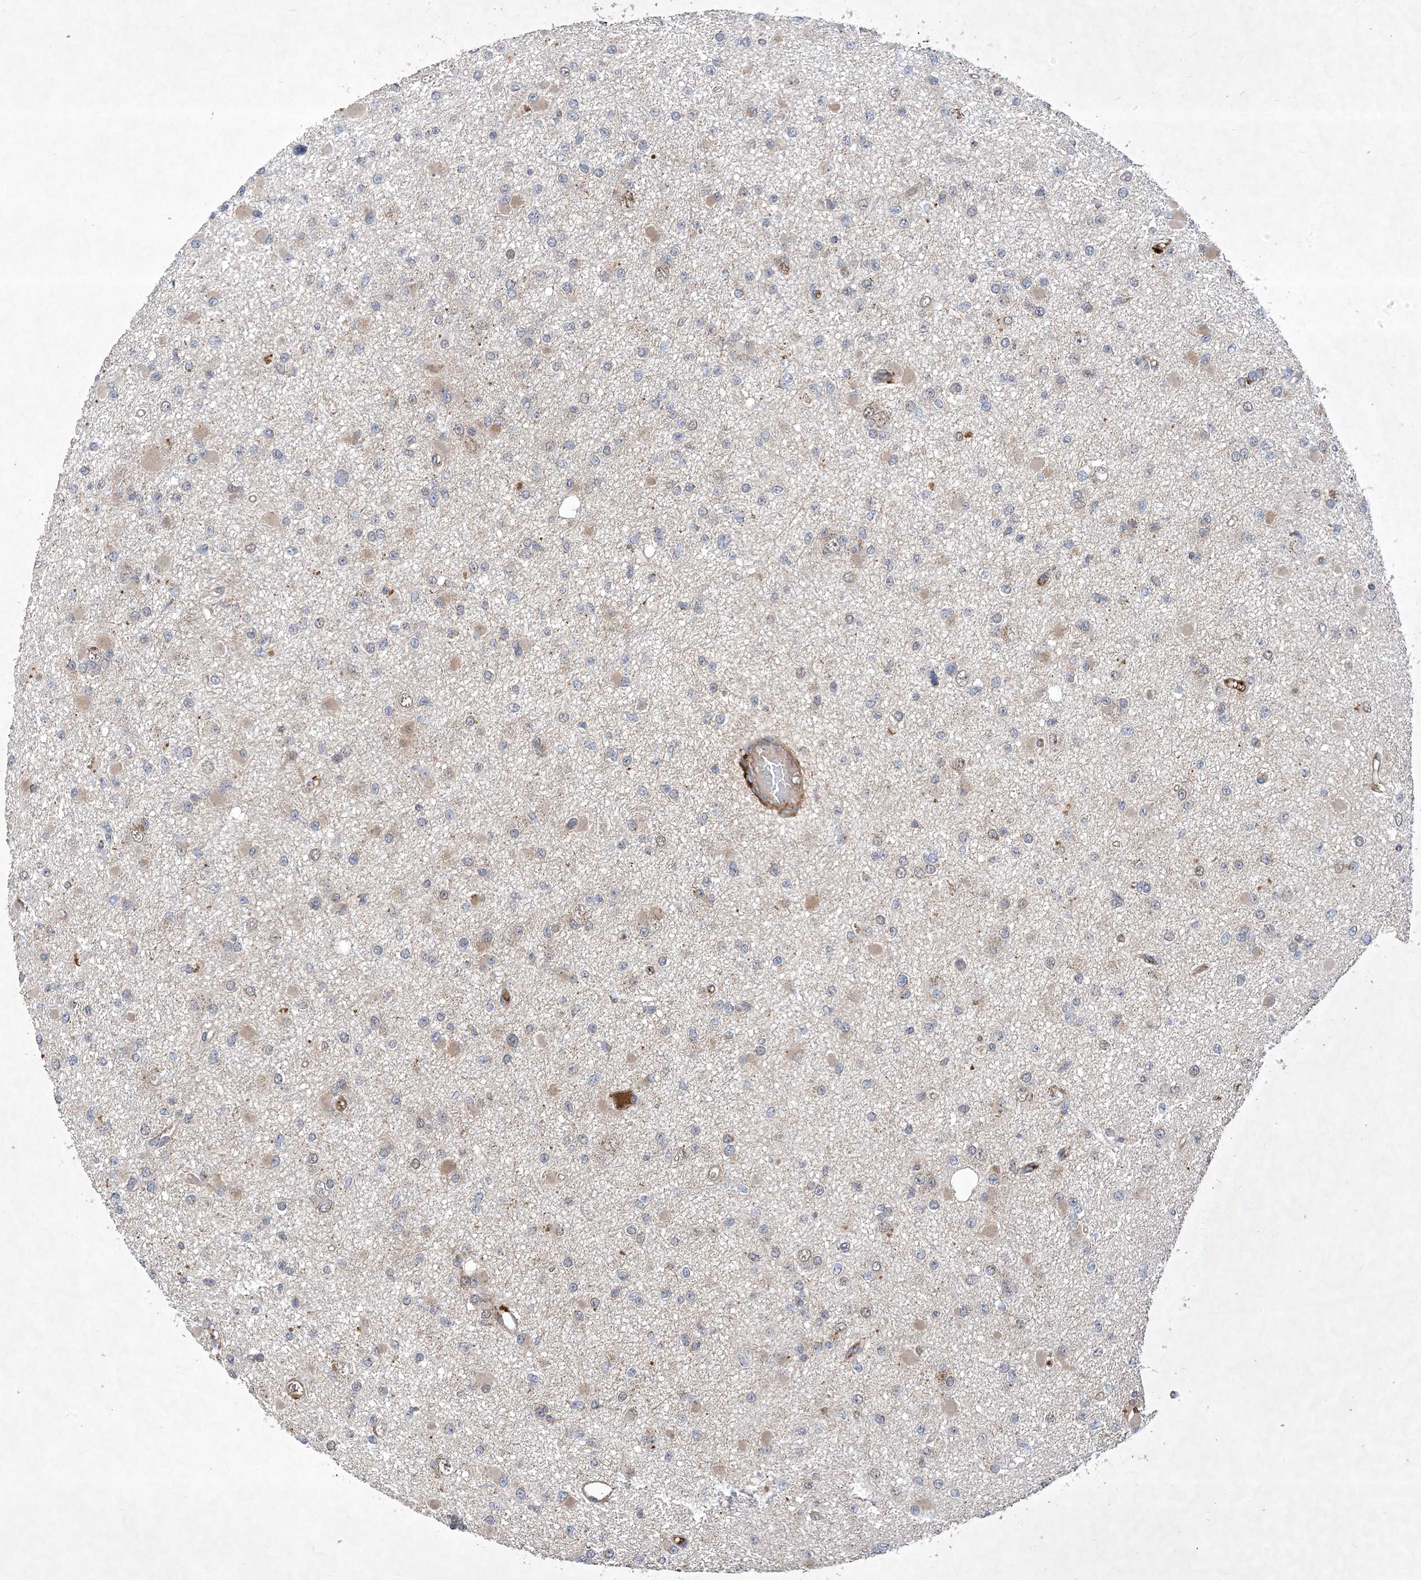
{"staining": {"intensity": "strong", "quantity": "<25%", "location": "cytoplasmic/membranous,nuclear"}, "tissue": "glioma", "cell_type": "Tumor cells", "image_type": "cancer", "snomed": [{"axis": "morphology", "description": "Glioma, malignant, Low grade"}, {"axis": "topography", "description": "Brain"}], "caption": "A medium amount of strong cytoplasmic/membranous and nuclear staining is present in about <25% of tumor cells in glioma tissue. The staining is performed using DAB brown chromogen to label protein expression. The nuclei are counter-stained blue using hematoxylin.", "gene": "STK19", "patient": {"sex": "female", "age": 22}}